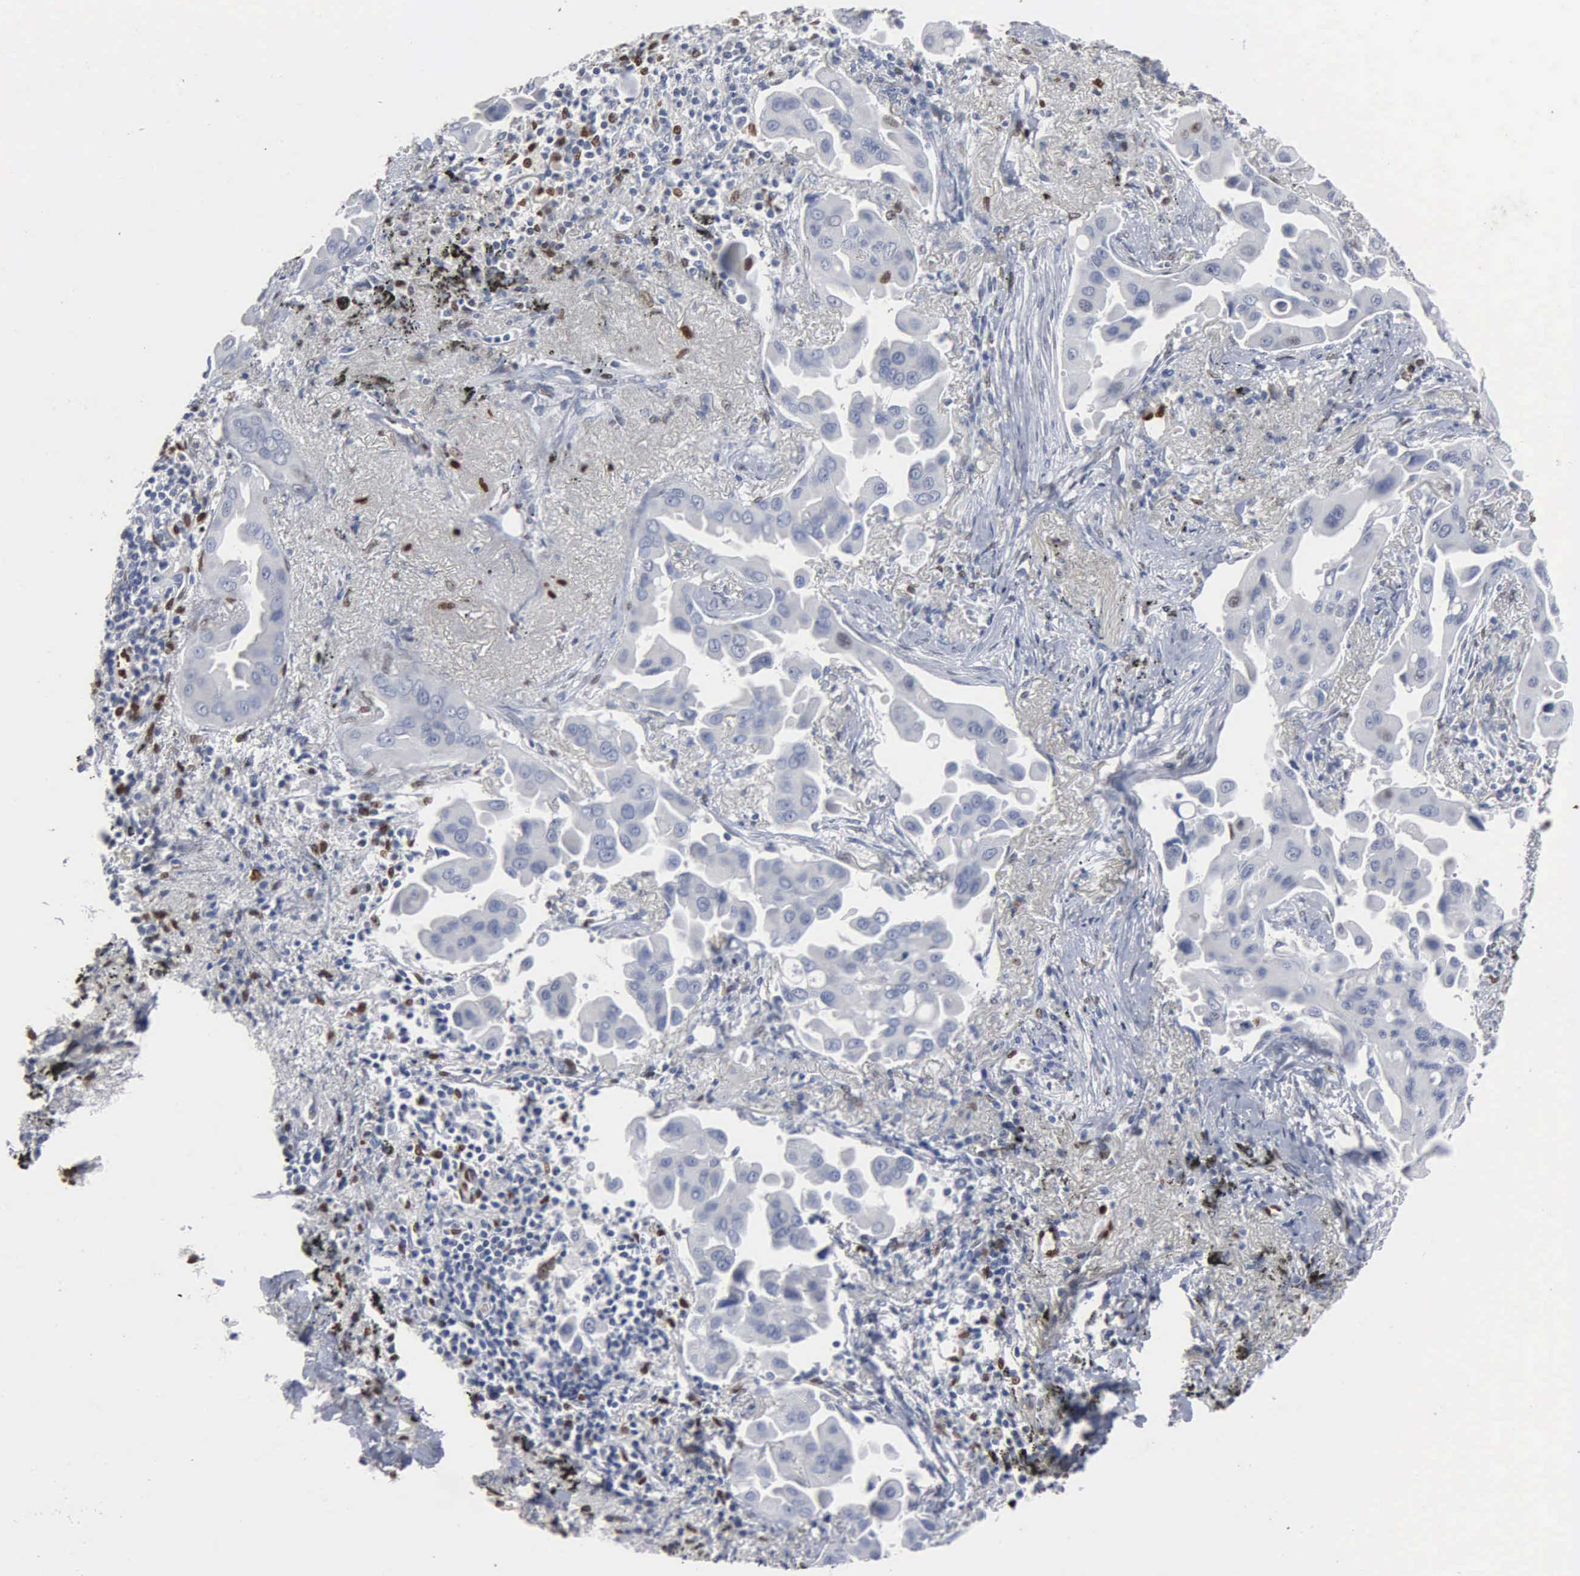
{"staining": {"intensity": "negative", "quantity": "none", "location": "none"}, "tissue": "lung cancer", "cell_type": "Tumor cells", "image_type": "cancer", "snomed": [{"axis": "morphology", "description": "Adenocarcinoma, NOS"}, {"axis": "topography", "description": "Lung"}], "caption": "Tumor cells are negative for brown protein staining in lung adenocarcinoma.", "gene": "FGF2", "patient": {"sex": "male", "age": 68}}